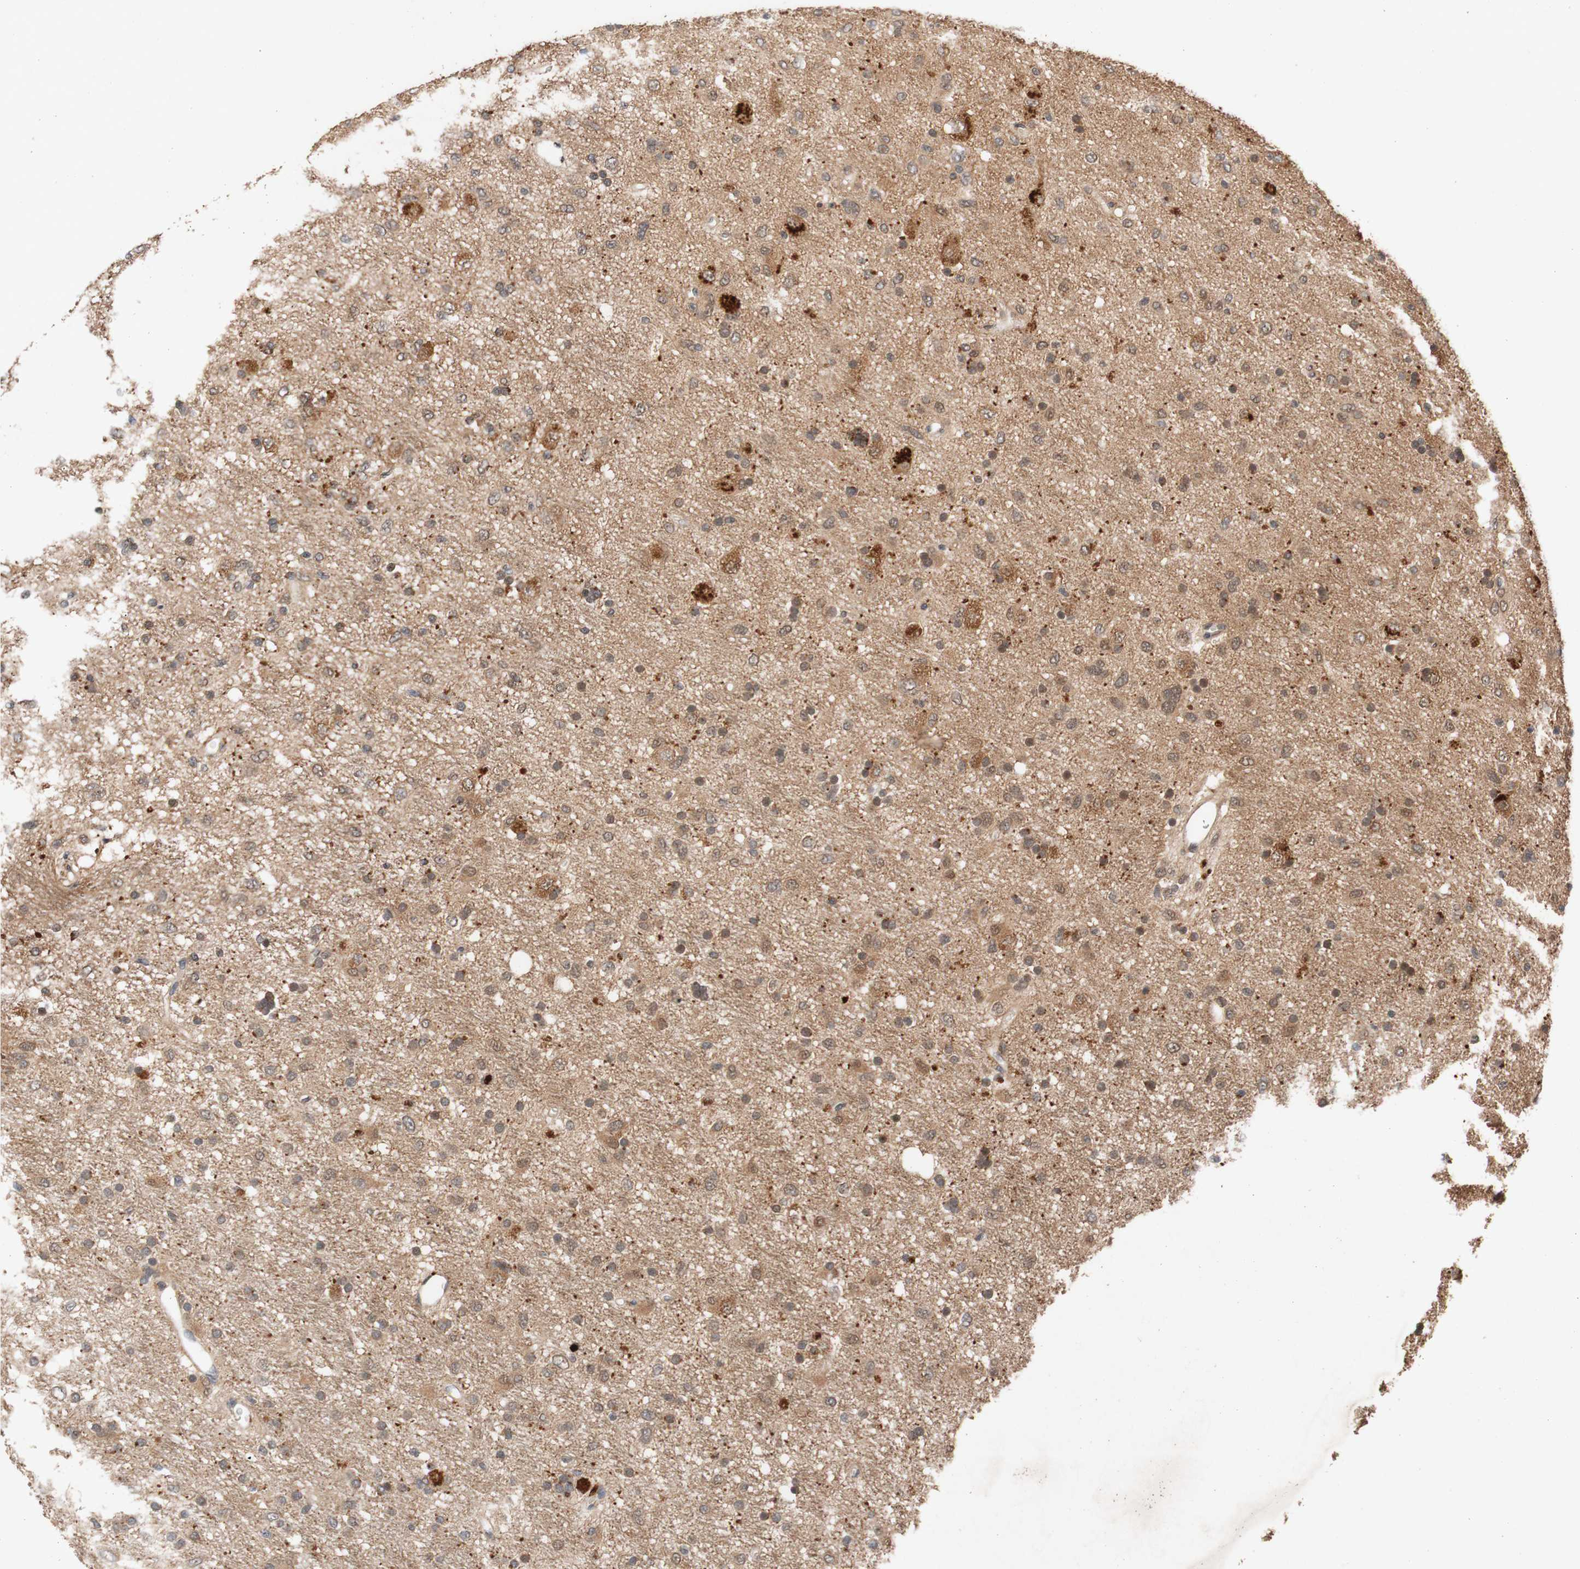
{"staining": {"intensity": "weak", "quantity": "25%-75%", "location": "cytoplasmic/membranous,nuclear"}, "tissue": "glioma", "cell_type": "Tumor cells", "image_type": "cancer", "snomed": [{"axis": "morphology", "description": "Glioma, malignant, Low grade"}, {"axis": "topography", "description": "Brain"}], "caption": "The photomicrograph shows staining of malignant low-grade glioma, revealing weak cytoplasmic/membranous and nuclear protein expression (brown color) within tumor cells. (DAB = brown stain, brightfield microscopy at high magnification).", "gene": "PIN1", "patient": {"sex": "male", "age": 77}}